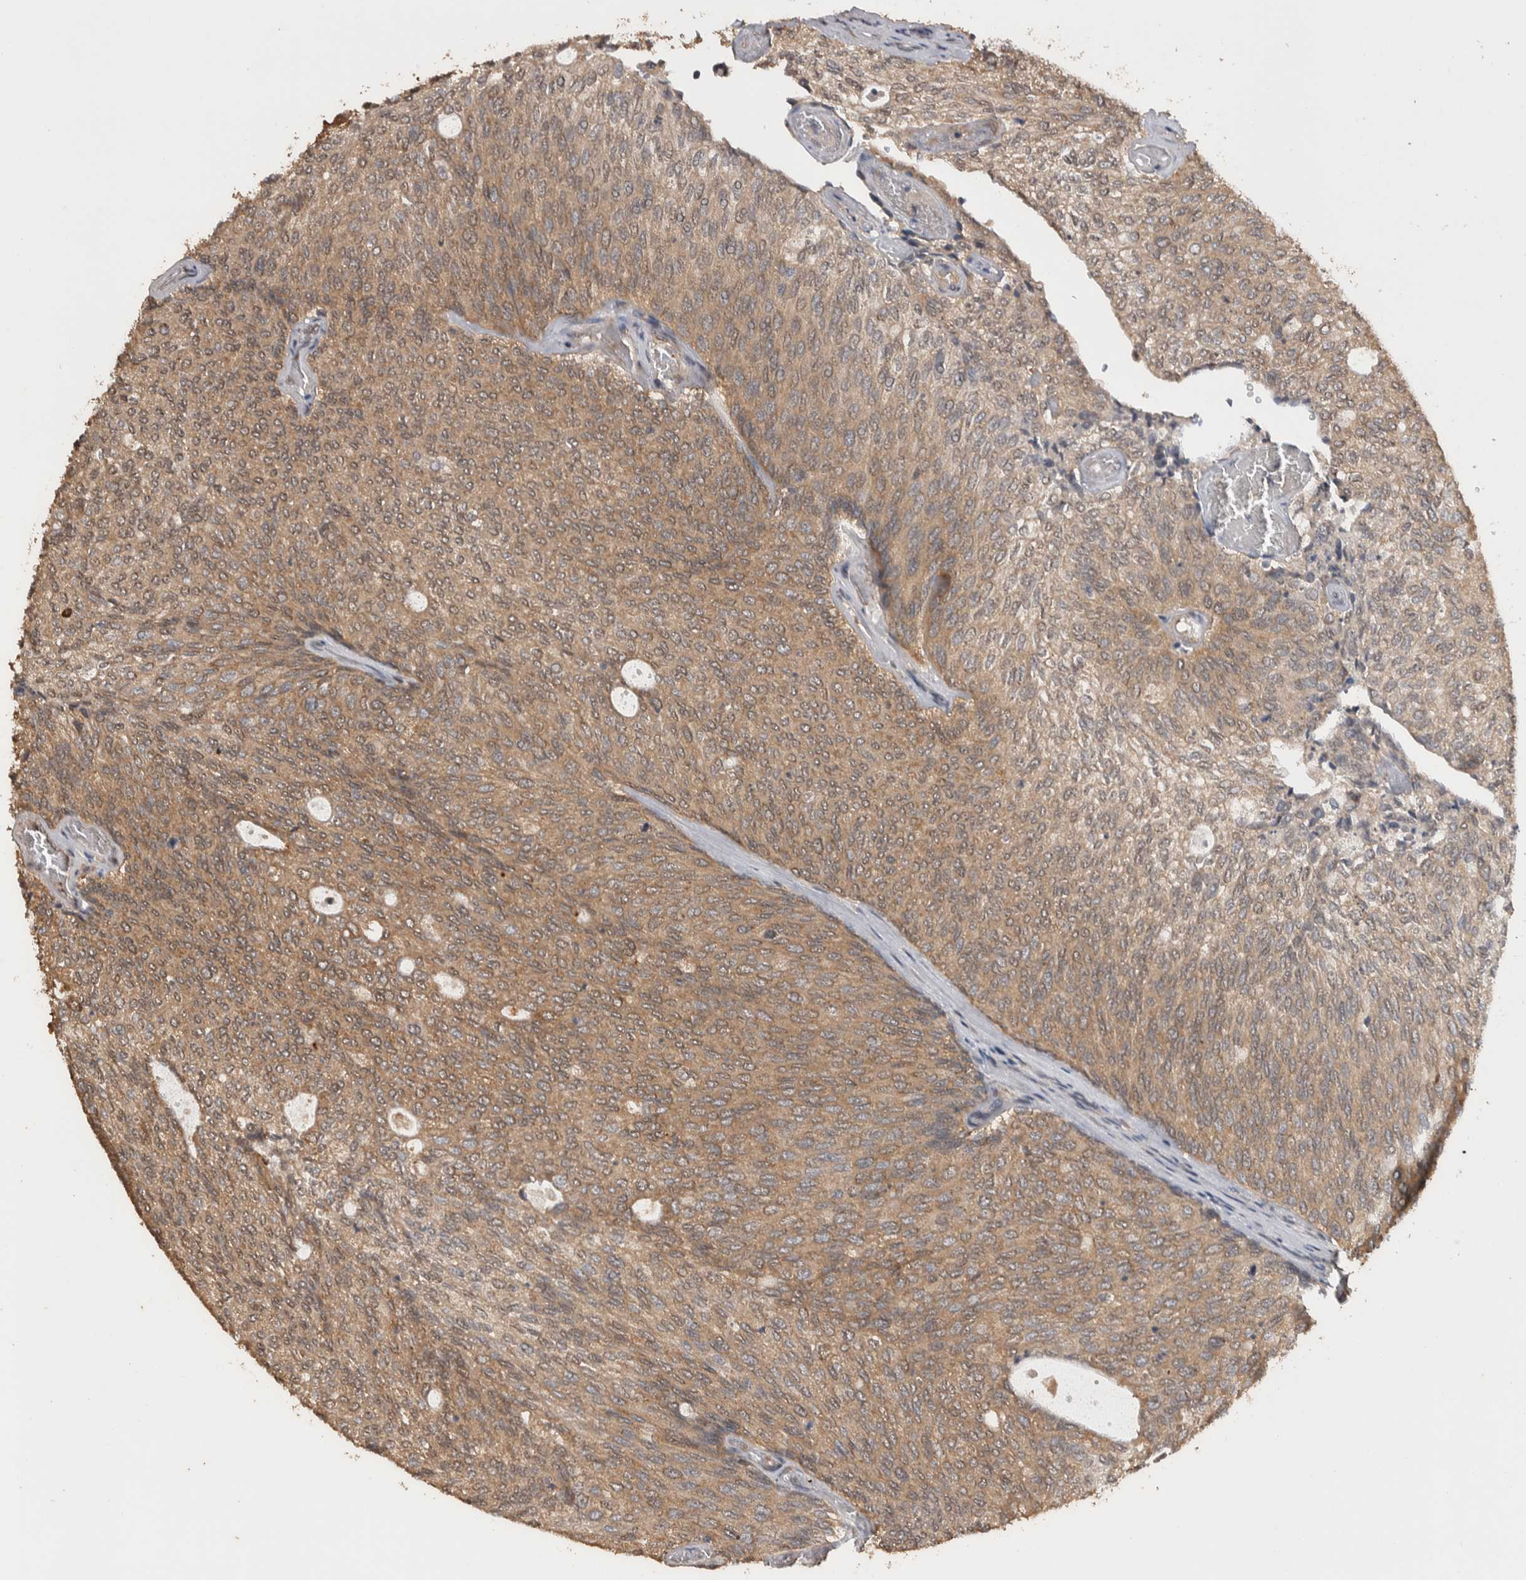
{"staining": {"intensity": "moderate", "quantity": ">75%", "location": "cytoplasmic/membranous"}, "tissue": "urothelial cancer", "cell_type": "Tumor cells", "image_type": "cancer", "snomed": [{"axis": "morphology", "description": "Urothelial carcinoma, Low grade"}, {"axis": "topography", "description": "Urinary bladder"}], "caption": "A brown stain labels moderate cytoplasmic/membranous staining of a protein in low-grade urothelial carcinoma tumor cells.", "gene": "DVL2", "patient": {"sex": "female", "age": 79}}